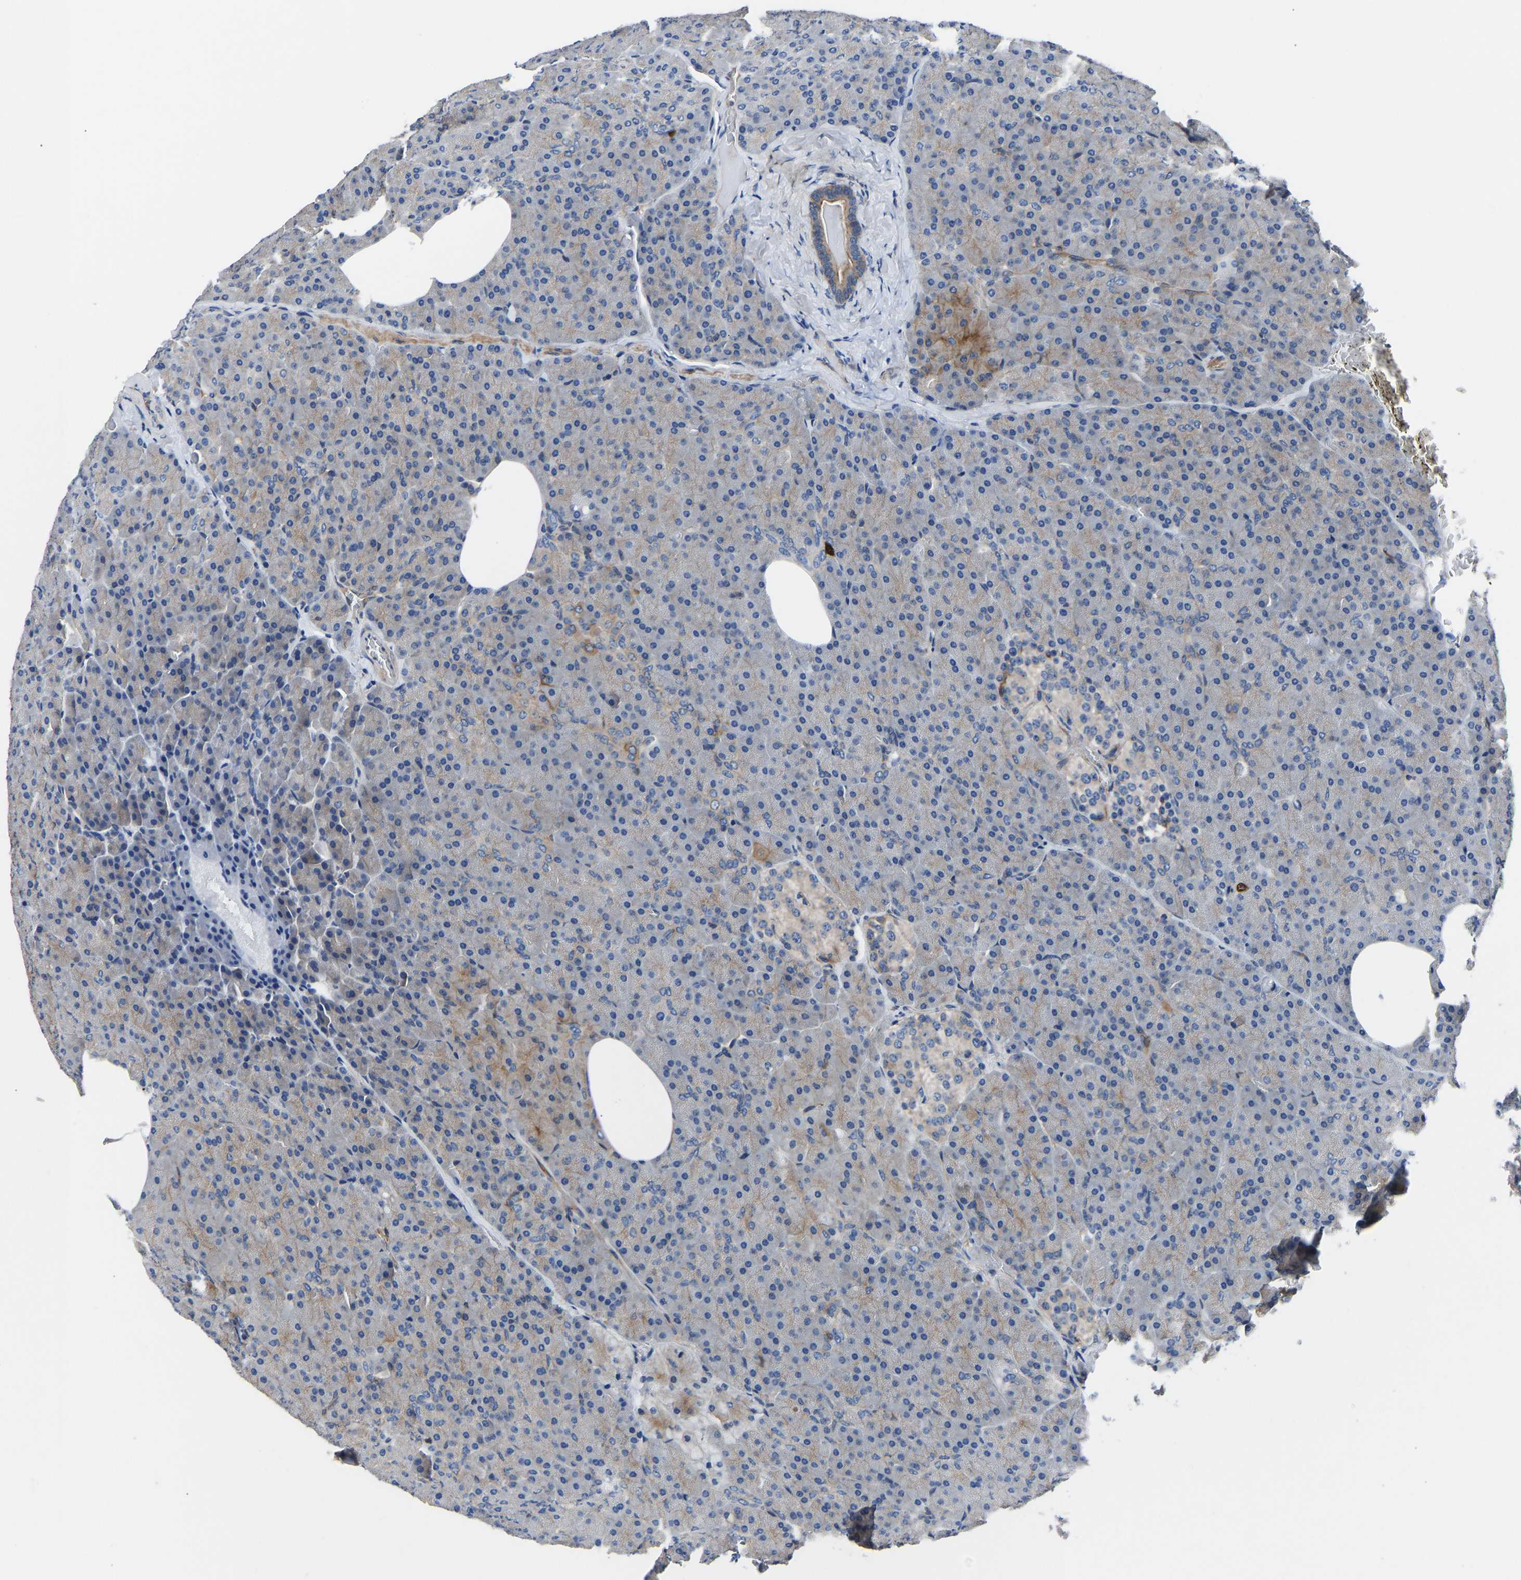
{"staining": {"intensity": "moderate", "quantity": "<25%", "location": "cytoplasmic/membranous"}, "tissue": "pancreas", "cell_type": "Exocrine glandular cells", "image_type": "normal", "snomed": [{"axis": "morphology", "description": "Normal tissue, NOS"}, {"axis": "topography", "description": "Pancreas"}], "caption": "This is an image of immunohistochemistry (IHC) staining of normal pancreas, which shows moderate staining in the cytoplasmic/membranous of exocrine glandular cells.", "gene": "PRKAR1A", "patient": {"sex": "female", "age": 35}}